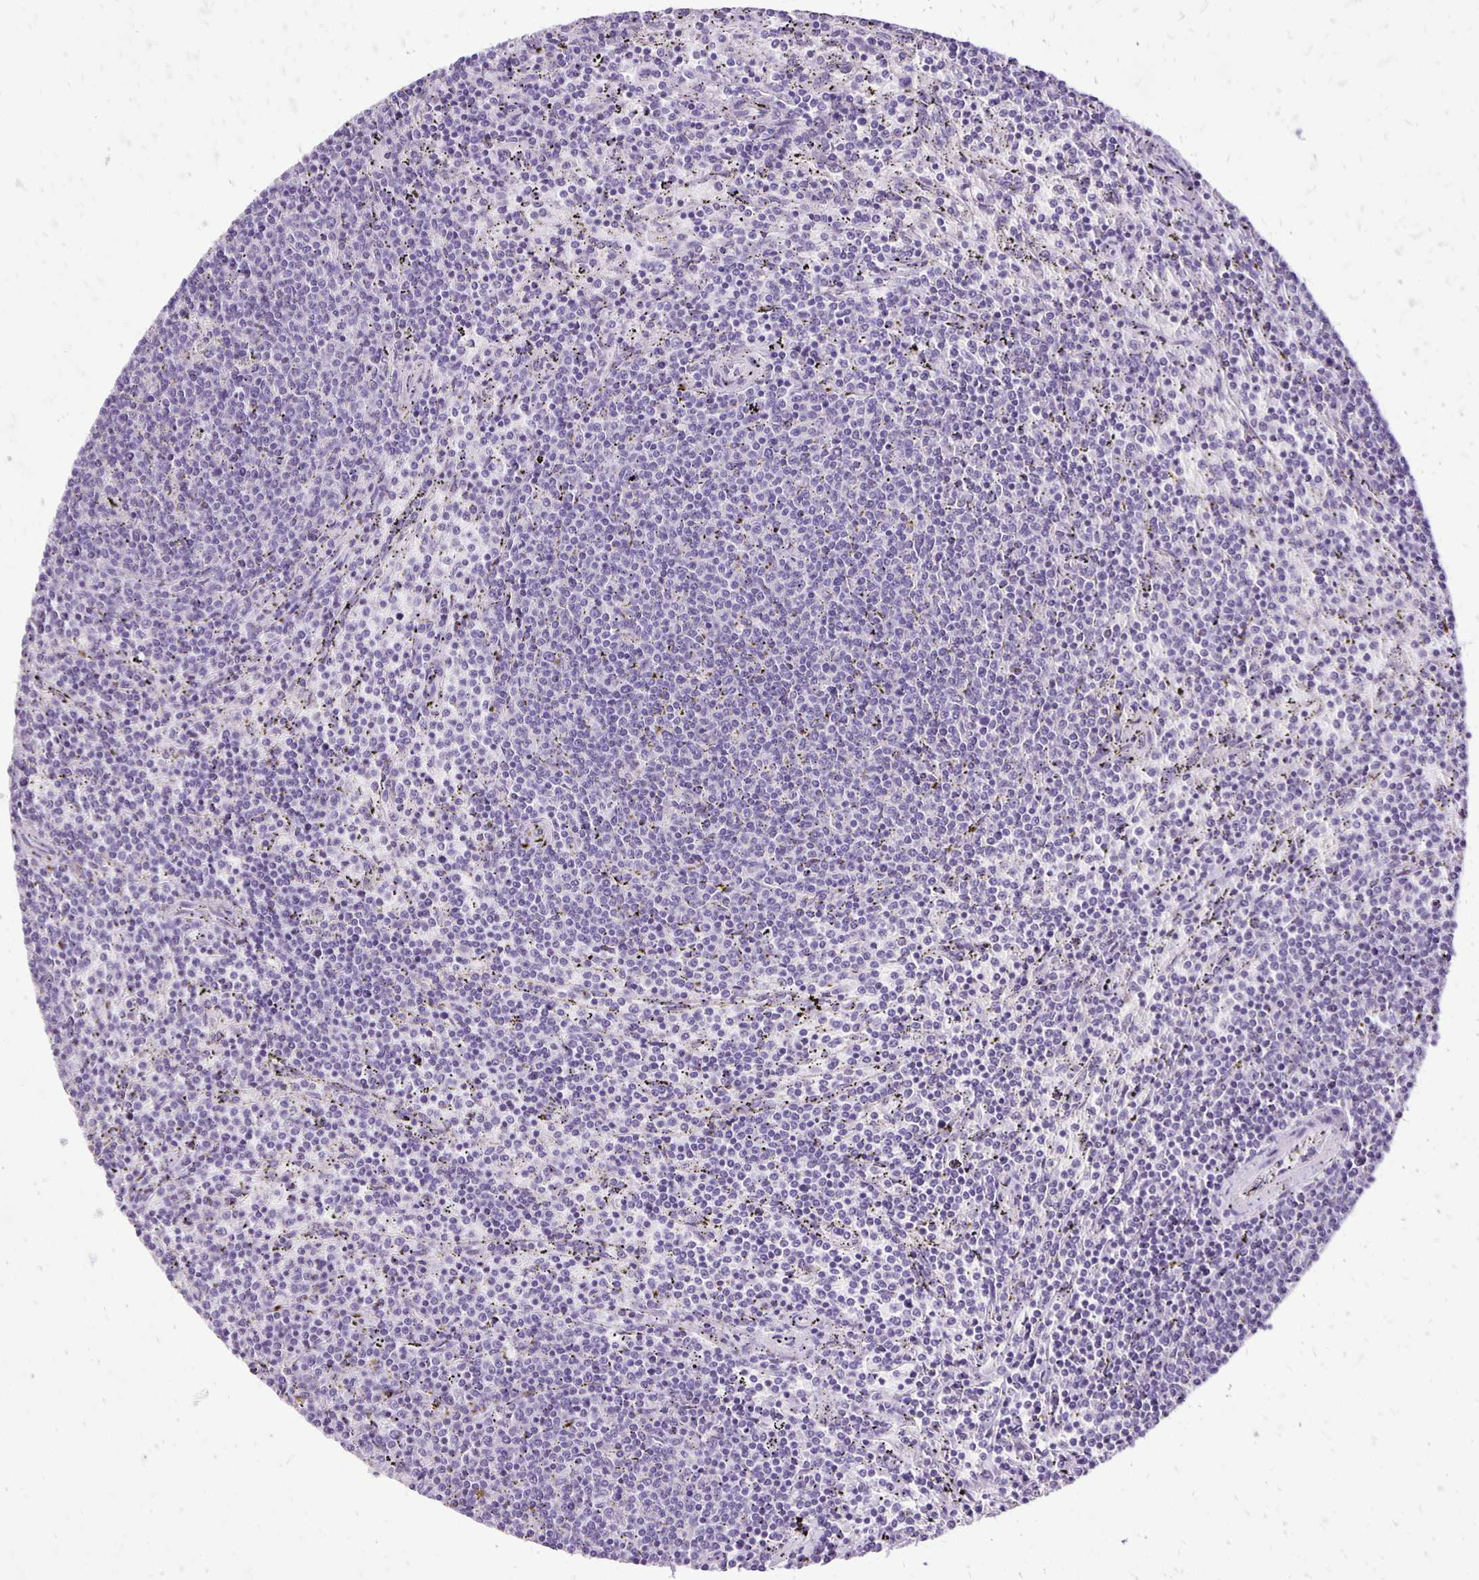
{"staining": {"intensity": "negative", "quantity": "none", "location": "none"}, "tissue": "lymphoma", "cell_type": "Tumor cells", "image_type": "cancer", "snomed": [{"axis": "morphology", "description": "Malignant lymphoma, non-Hodgkin's type, Low grade"}, {"axis": "topography", "description": "Spleen"}], "caption": "This histopathology image is of low-grade malignant lymphoma, non-Hodgkin's type stained with immunohistochemistry to label a protein in brown with the nuclei are counter-stained blue. There is no expression in tumor cells. Brightfield microscopy of IHC stained with DAB (brown) and hematoxylin (blue), captured at high magnification.", "gene": "ANKRD45", "patient": {"sex": "female", "age": 50}}